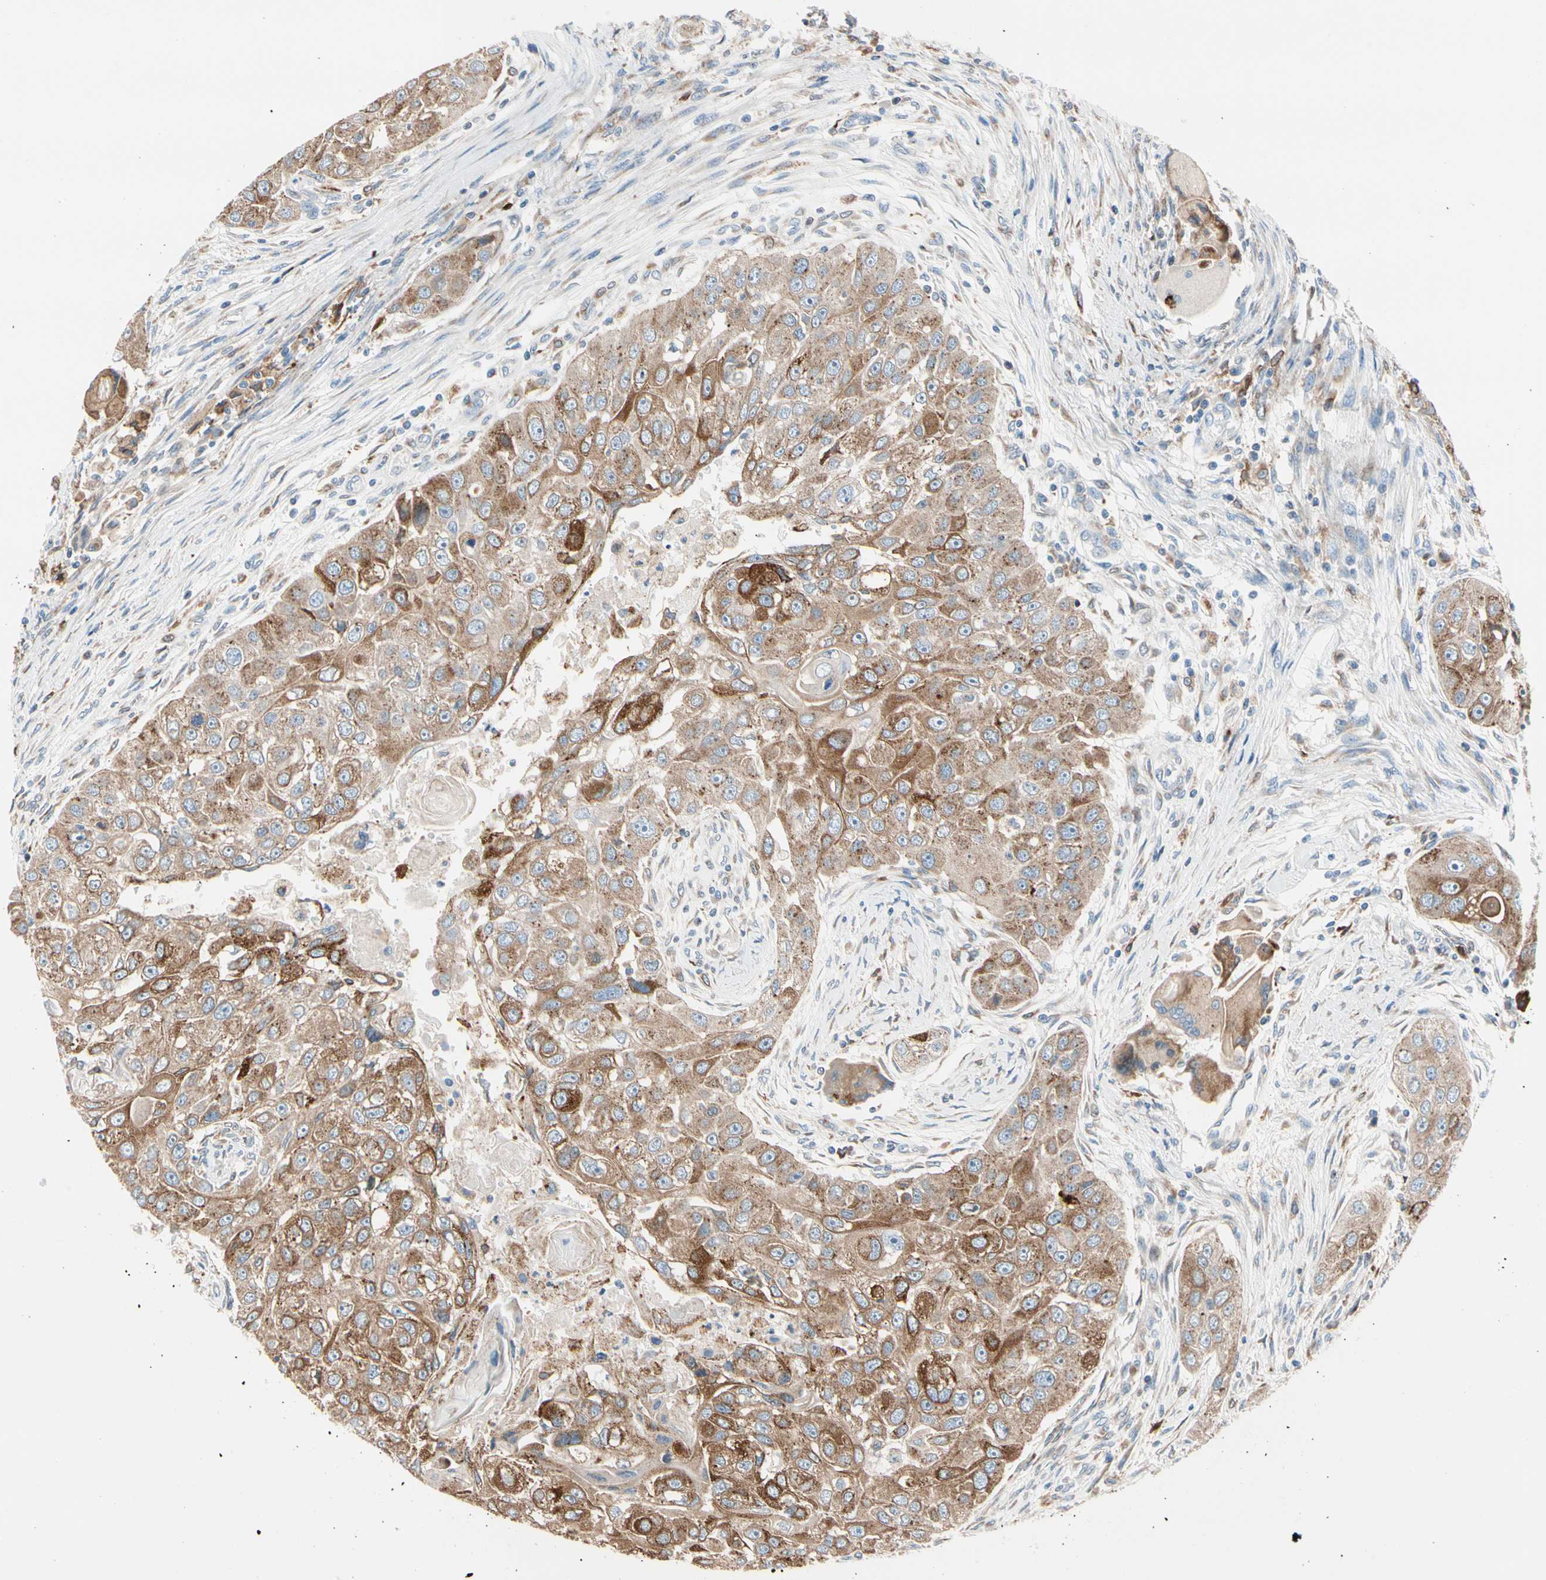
{"staining": {"intensity": "moderate", "quantity": ">75%", "location": "cytoplasmic/membranous"}, "tissue": "head and neck cancer", "cell_type": "Tumor cells", "image_type": "cancer", "snomed": [{"axis": "morphology", "description": "Normal tissue, NOS"}, {"axis": "morphology", "description": "Squamous cell carcinoma, NOS"}, {"axis": "topography", "description": "Skeletal muscle"}, {"axis": "topography", "description": "Head-Neck"}], "caption": "Approximately >75% of tumor cells in head and neck squamous cell carcinoma exhibit moderate cytoplasmic/membranous protein expression as visualized by brown immunohistochemical staining.", "gene": "NUCB1", "patient": {"sex": "male", "age": 51}}